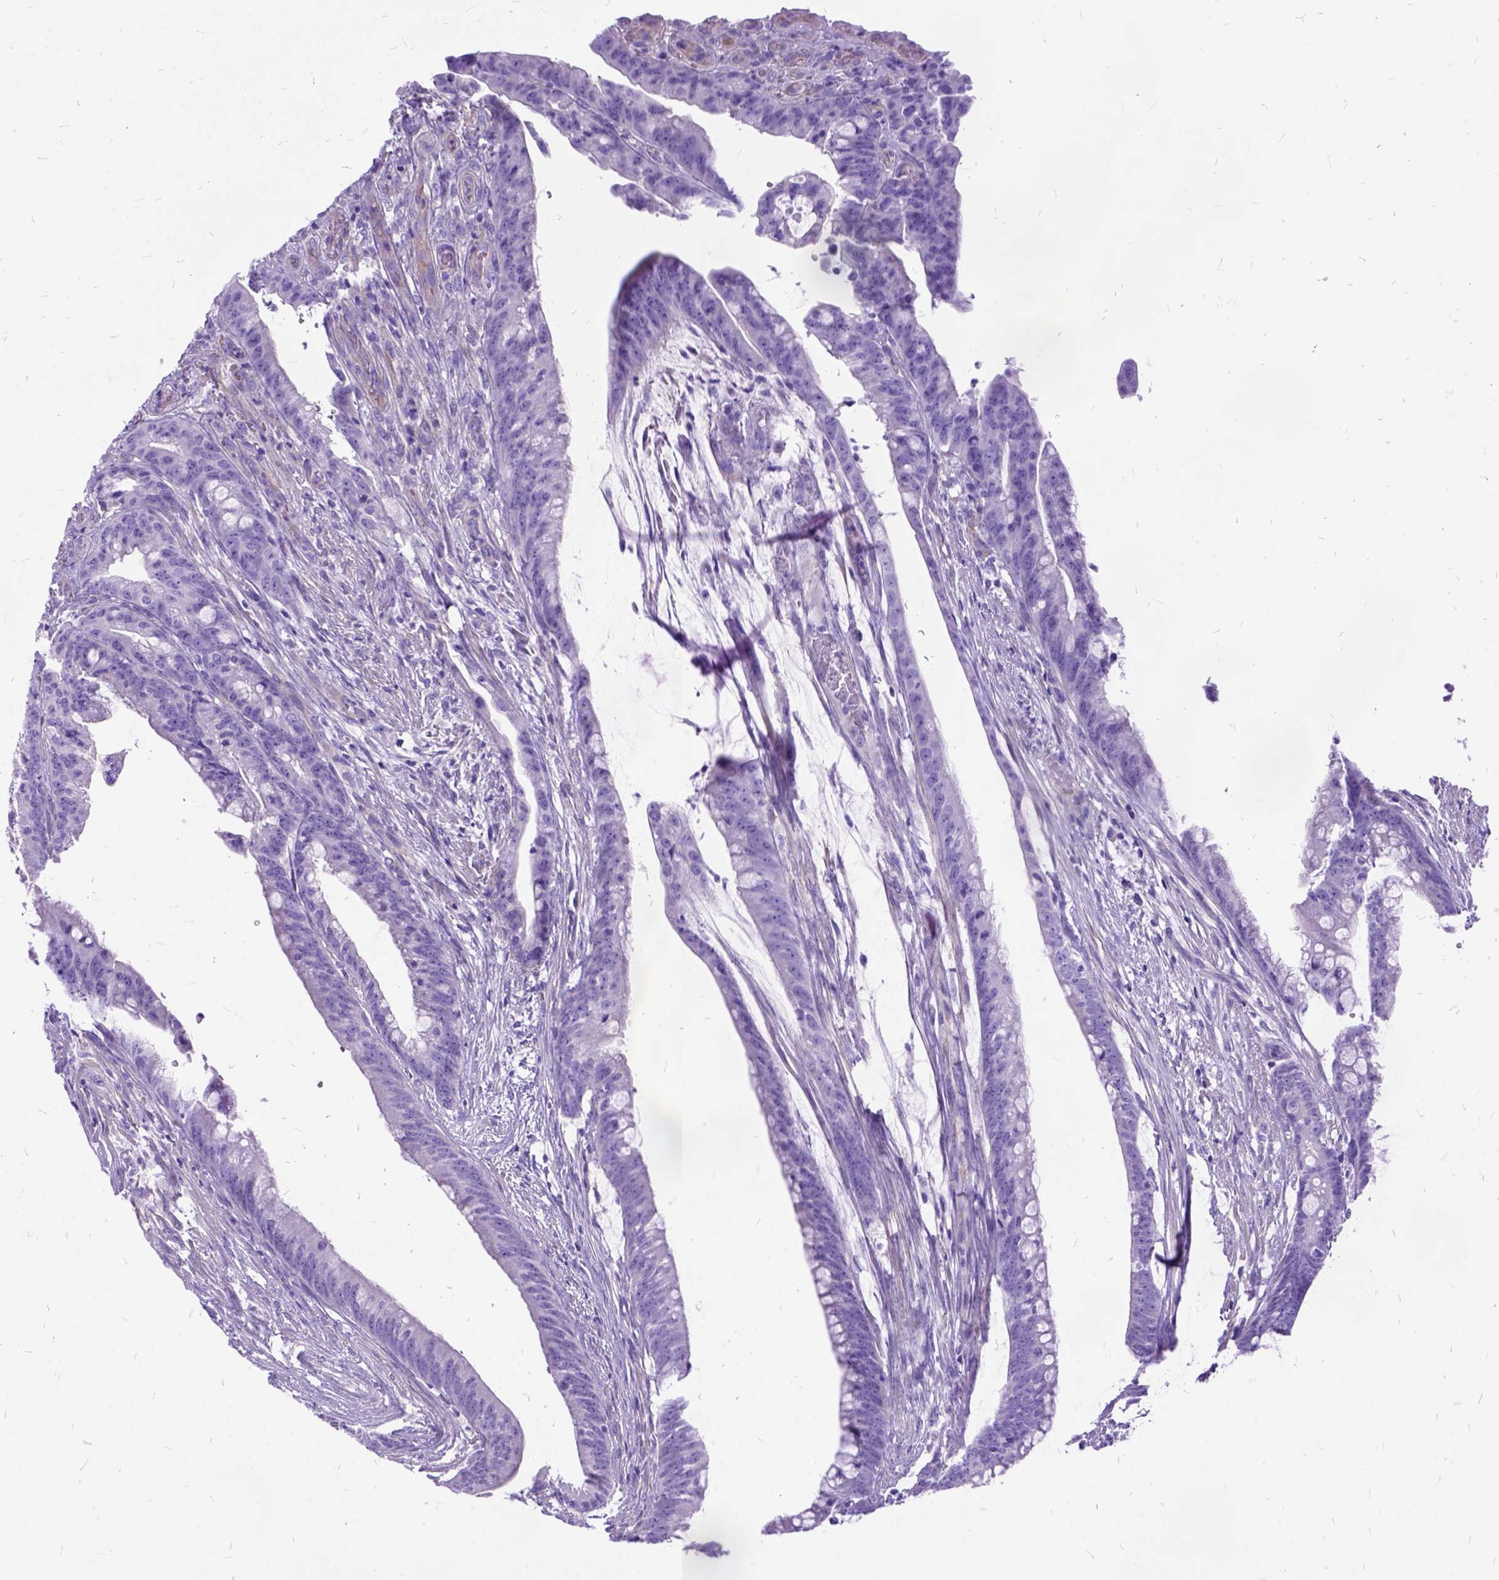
{"staining": {"intensity": "negative", "quantity": "none", "location": "none"}, "tissue": "colorectal cancer", "cell_type": "Tumor cells", "image_type": "cancer", "snomed": [{"axis": "morphology", "description": "Adenocarcinoma, NOS"}, {"axis": "topography", "description": "Colon"}], "caption": "Adenocarcinoma (colorectal) stained for a protein using immunohistochemistry exhibits no positivity tumor cells.", "gene": "ARL9", "patient": {"sex": "male", "age": 62}}